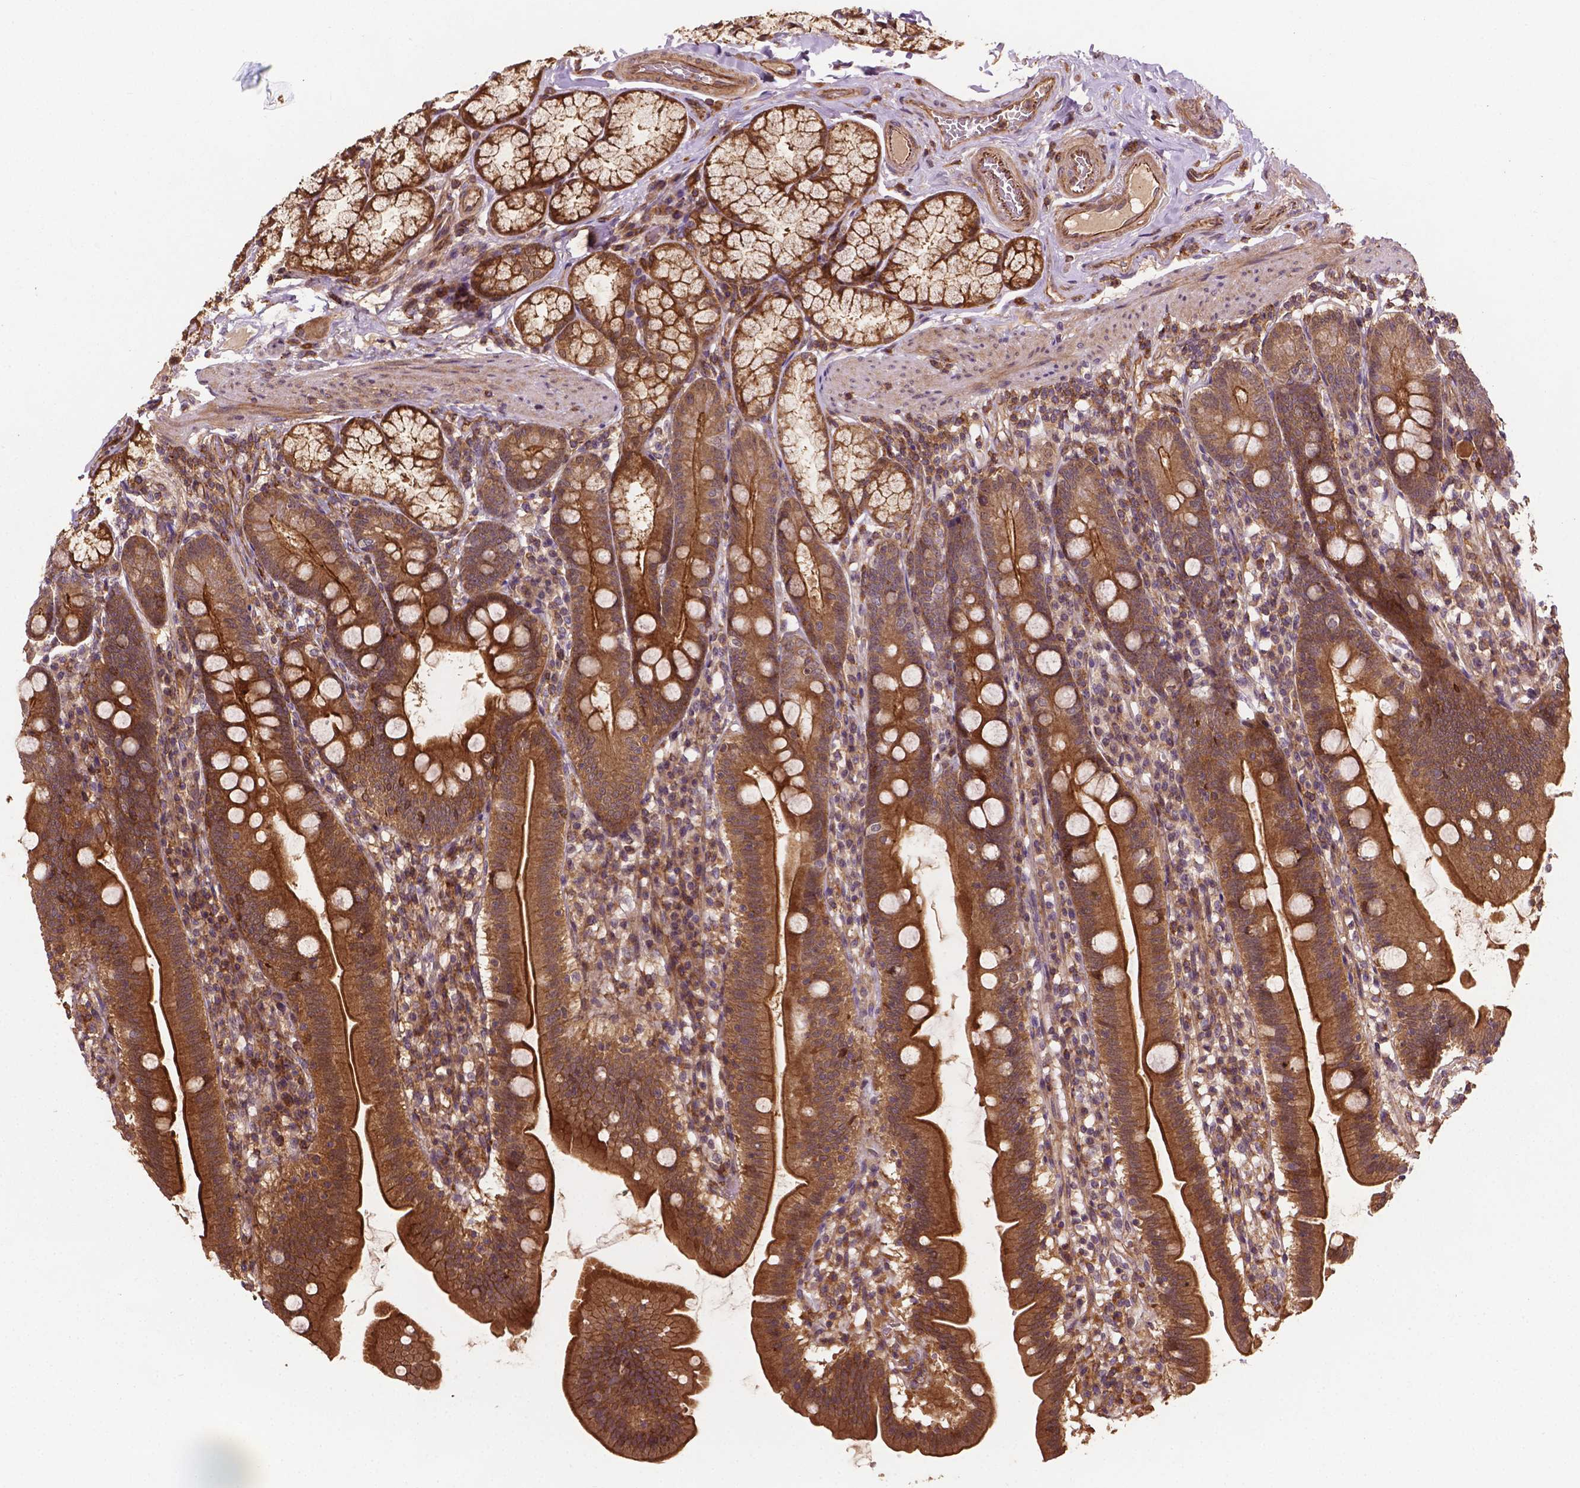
{"staining": {"intensity": "moderate", "quantity": ">75%", "location": "cytoplasmic/membranous"}, "tissue": "duodenum", "cell_type": "Glandular cells", "image_type": "normal", "snomed": [{"axis": "morphology", "description": "Normal tissue, NOS"}, {"axis": "topography", "description": "Duodenum"}], "caption": "Immunohistochemical staining of benign duodenum demonstrates medium levels of moderate cytoplasmic/membranous staining in approximately >75% of glandular cells. (DAB IHC, brown staining for protein, blue staining for nuclei).", "gene": "ZMYND19", "patient": {"sex": "female", "age": 67}}